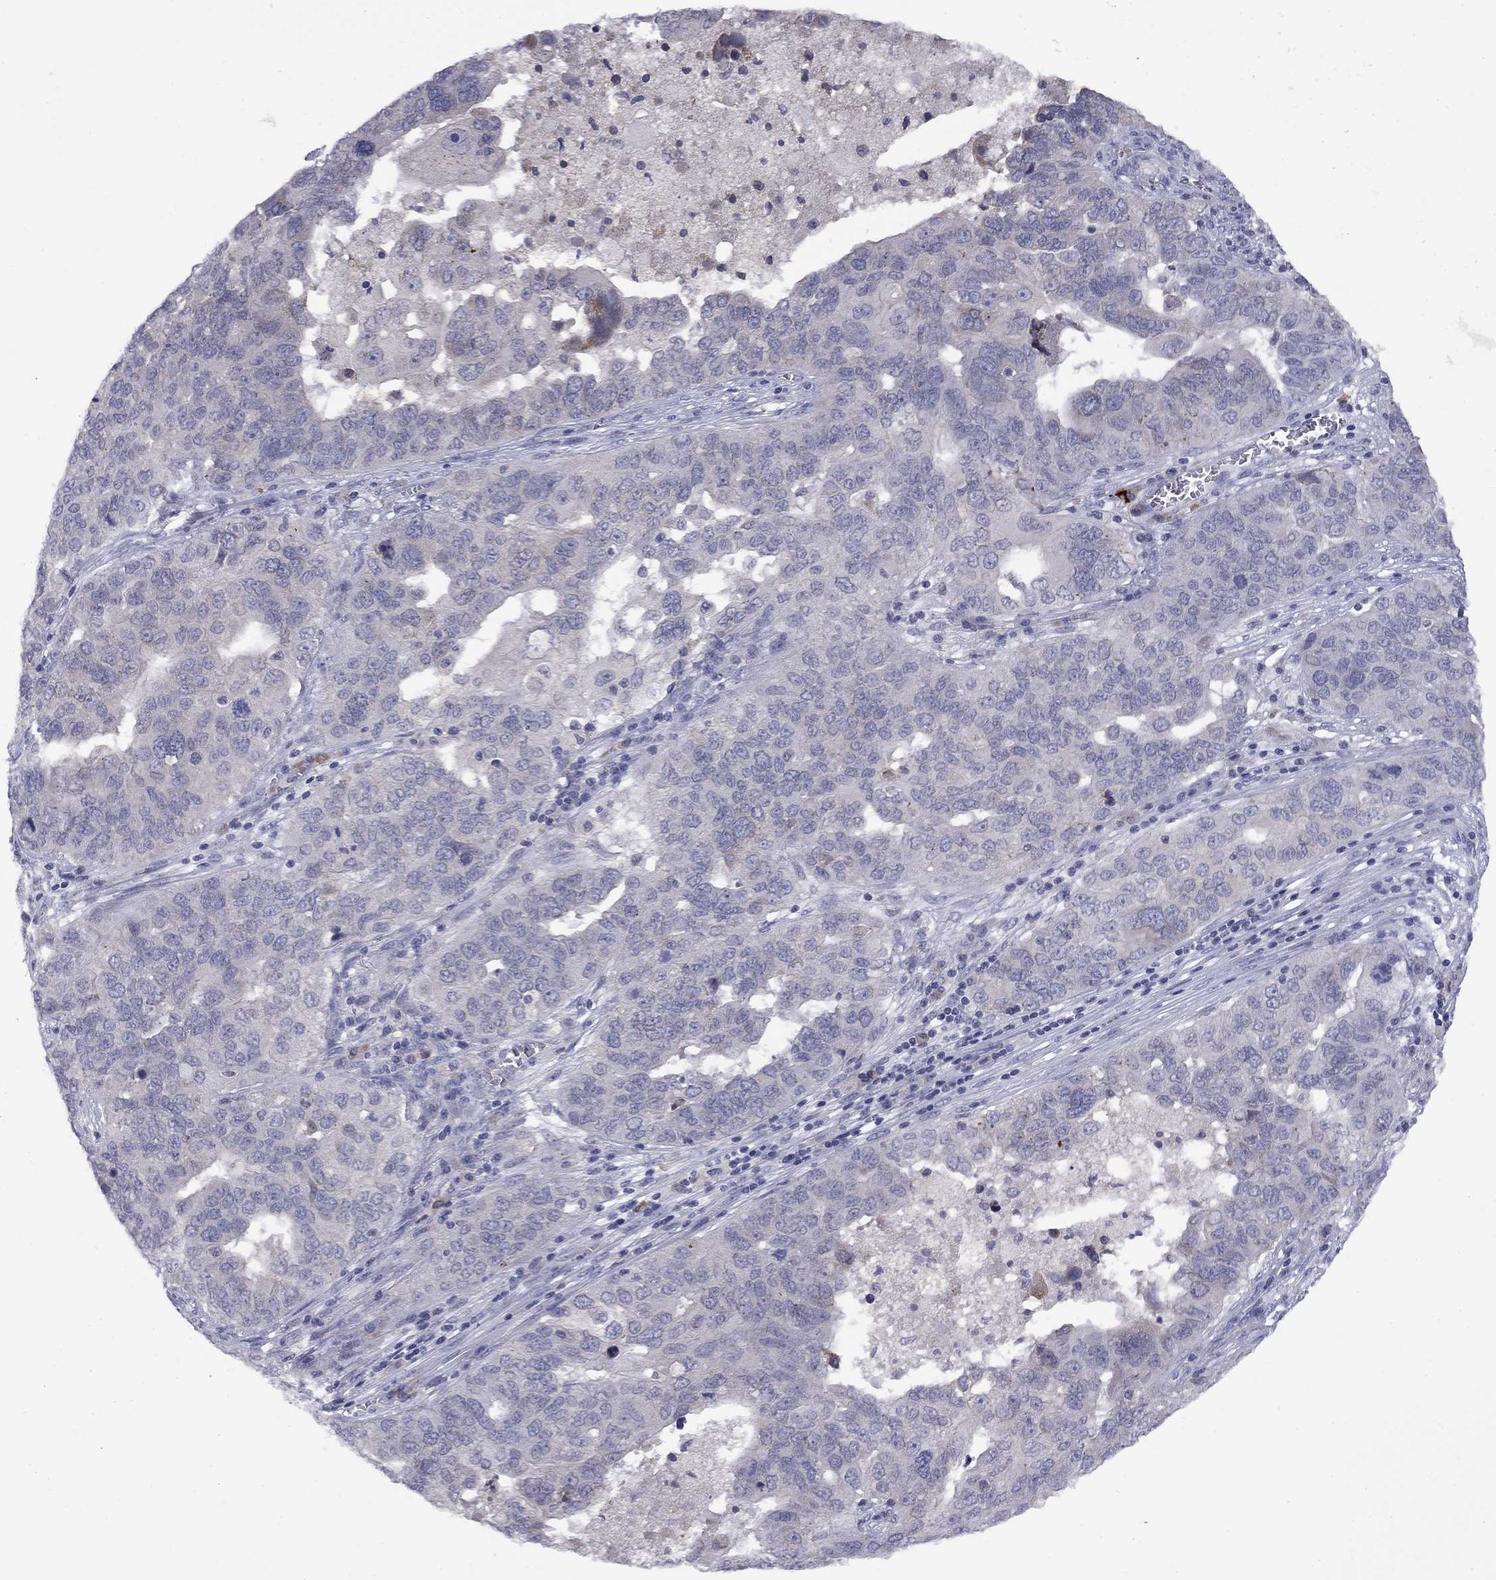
{"staining": {"intensity": "negative", "quantity": "none", "location": "none"}, "tissue": "ovarian cancer", "cell_type": "Tumor cells", "image_type": "cancer", "snomed": [{"axis": "morphology", "description": "Carcinoma, endometroid"}, {"axis": "topography", "description": "Soft tissue"}, {"axis": "topography", "description": "Ovary"}], "caption": "Immunohistochemistry of human ovarian cancer (endometroid carcinoma) displays no staining in tumor cells.", "gene": "CACNA1A", "patient": {"sex": "female", "age": 52}}